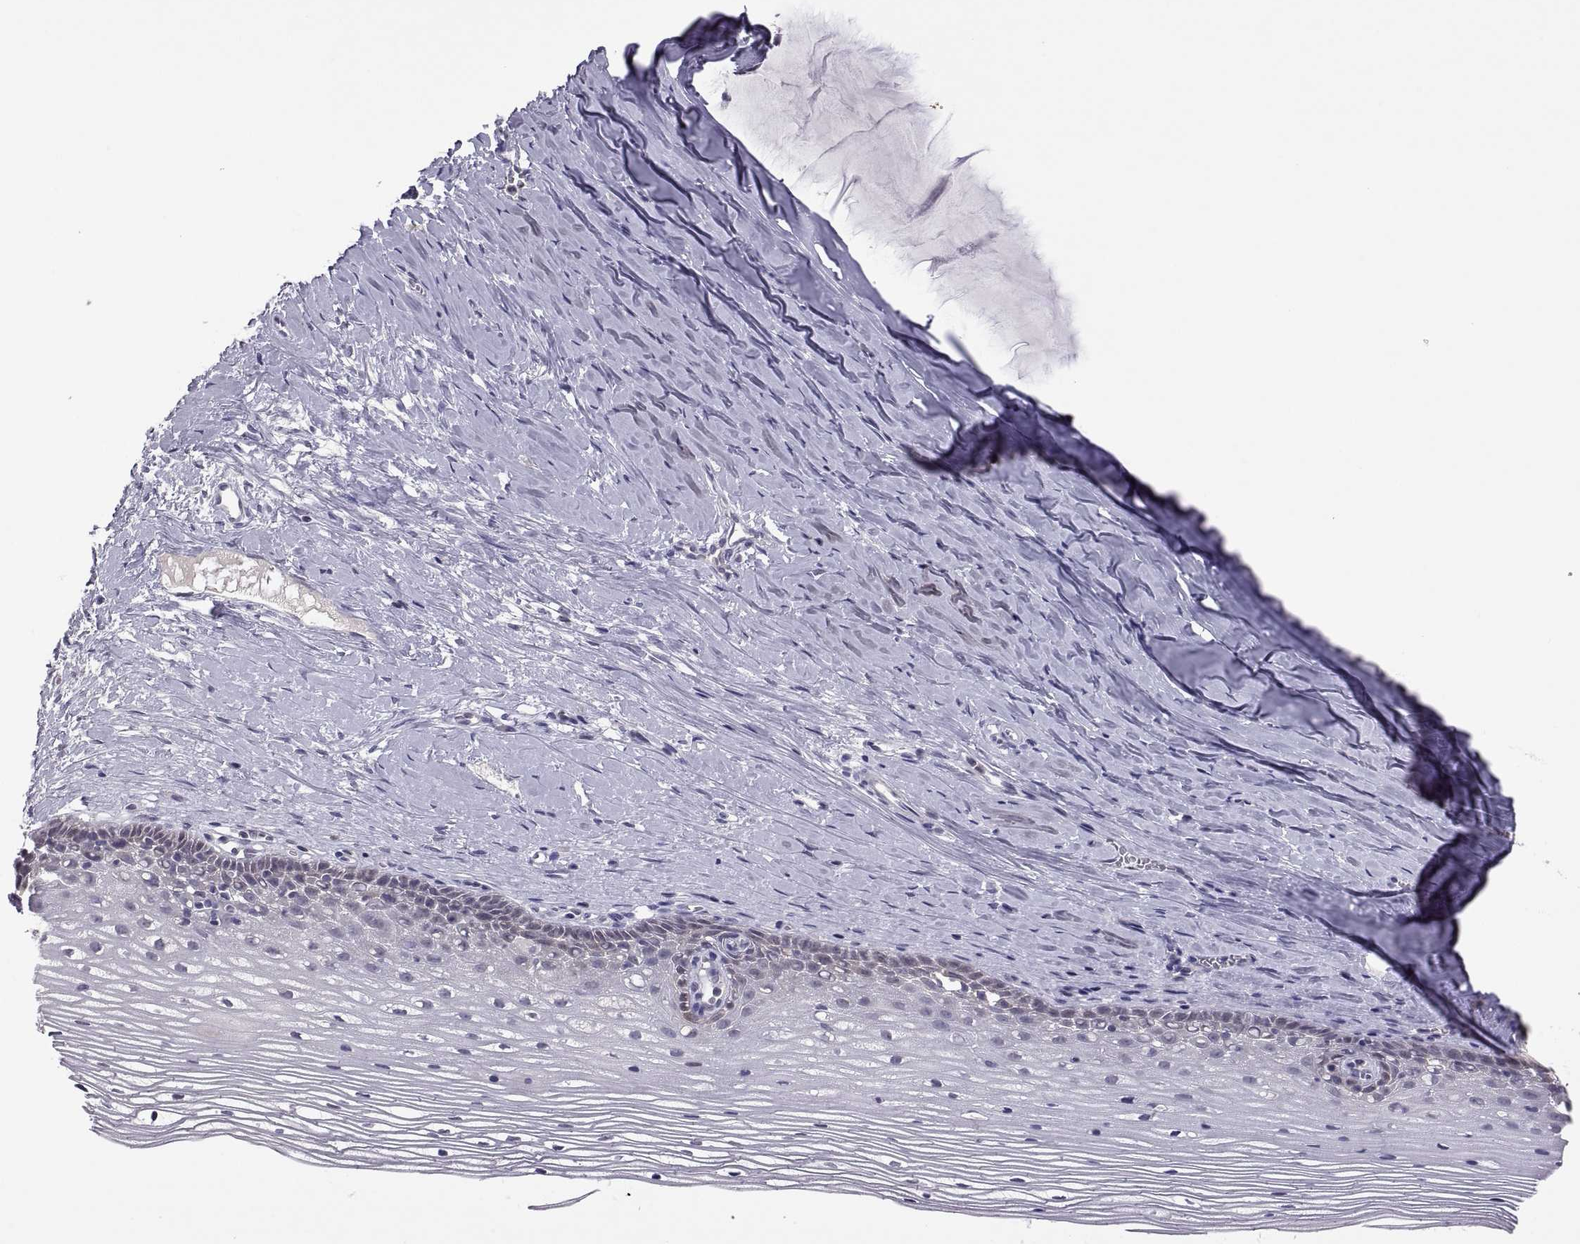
{"staining": {"intensity": "negative", "quantity": "none", "location": "none"}, "tissue": "cervix", "cell_type": "Glandular cells", "image_type": "normal", "snomed": [{"axis": "morphology", "description": "Normal tissue, NOS"}, {"axis": "topography", "description": "Cervix"}], "caption": "High magnification brightfield microscopy of unremarkable cervix stained with DAB (3,3'-diaminobenzidine) (brown) and counterstained with hematoxylin (blue): glandular cells show no significant staining. (Immunohistochemistry, brightfield microscopy, high magnification).", "gene": "FGF9", "patient": {"sex": "female", "age": 40}}